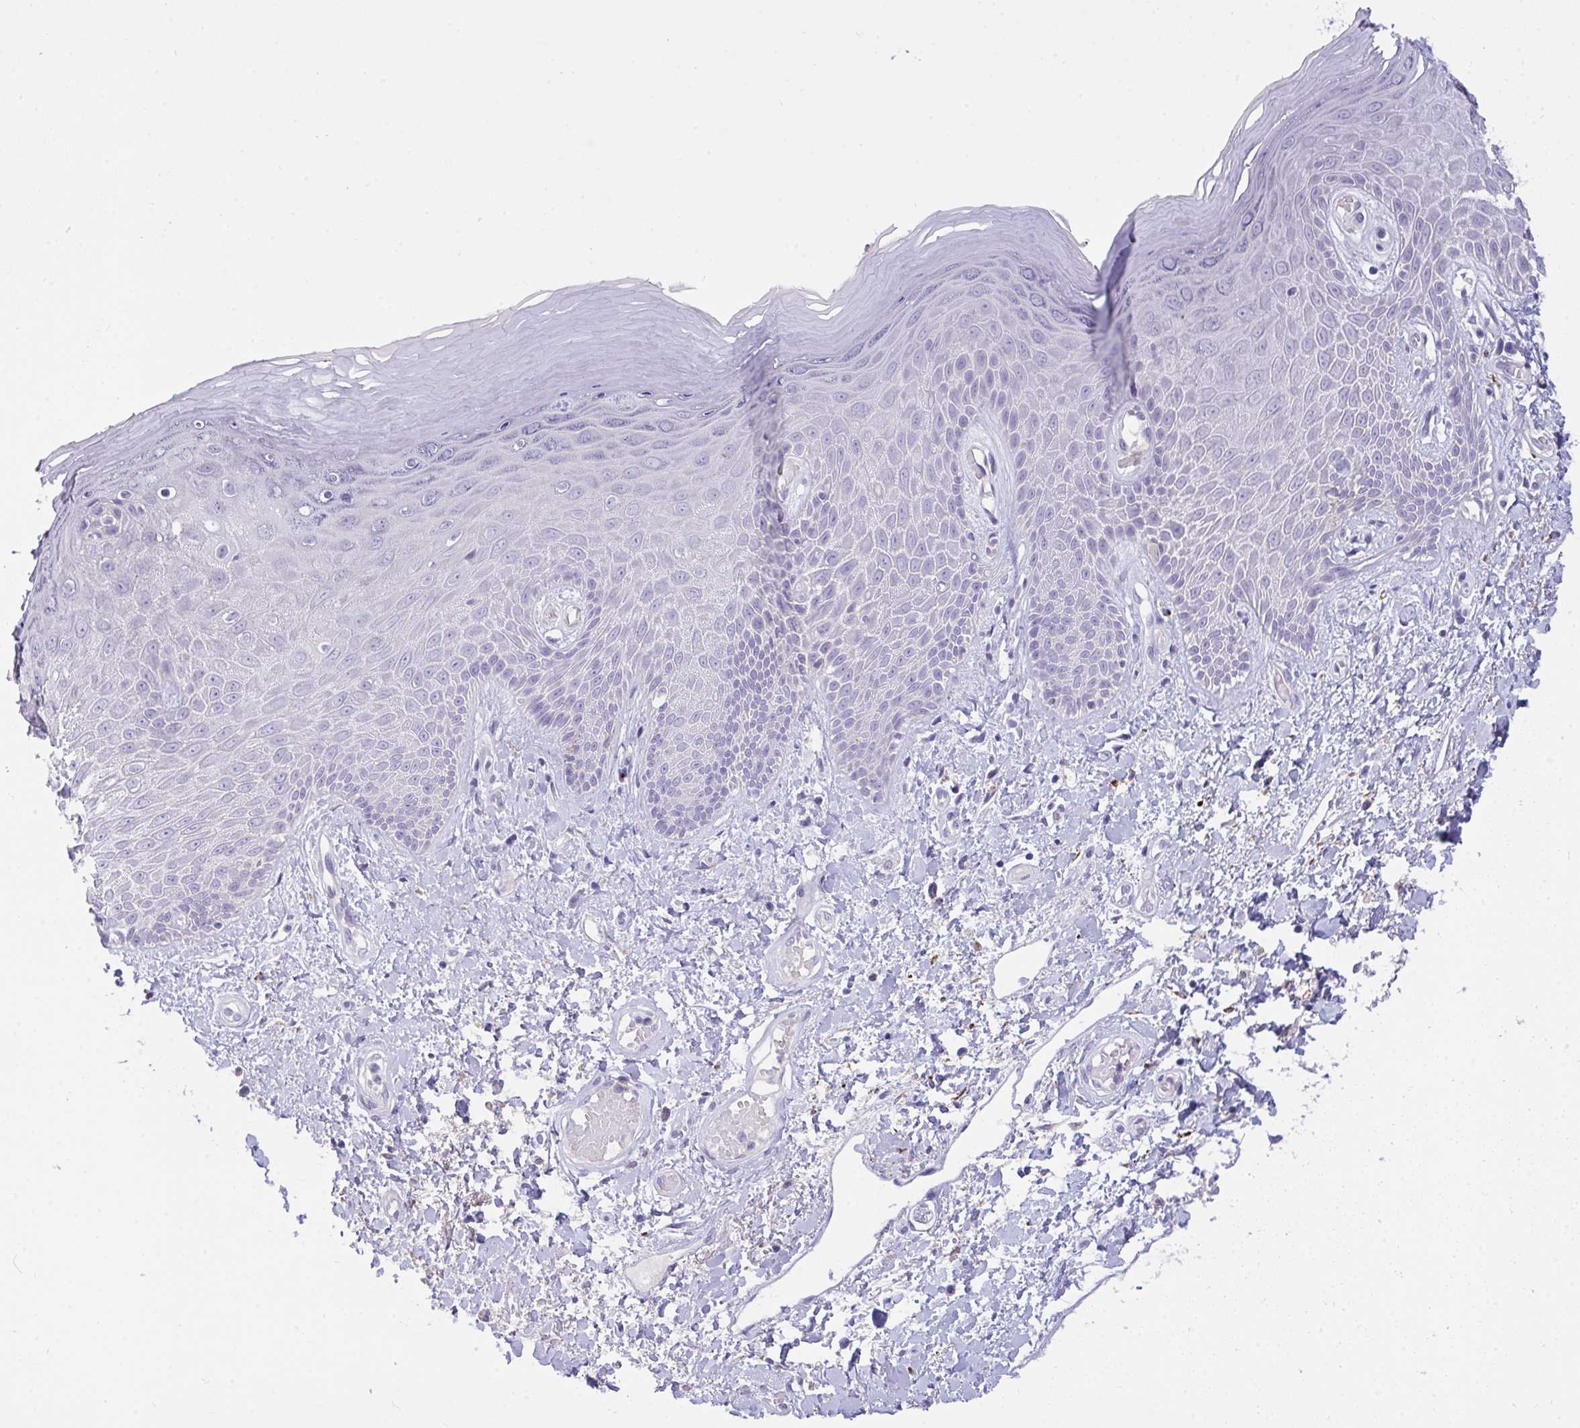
{"staining": {"intensity": "negative", "quantity": "none", "location": "none"}, "tissue": "skin", "cell_type": "Epidermal cells", "image_type": "normal", "snomed": [{"axis": "morphology", "description": "Normal tissue, NOS"}, {"axis": "topography", "description": "Anal"}, {"axis": "topography", "description": "Peripheral nerve tissue"}], "caption": "Epidermal cells show no significant positivity in benign skin.", "gene": "SEMA6B", "patient": {"sex": "male", "age": 78}}